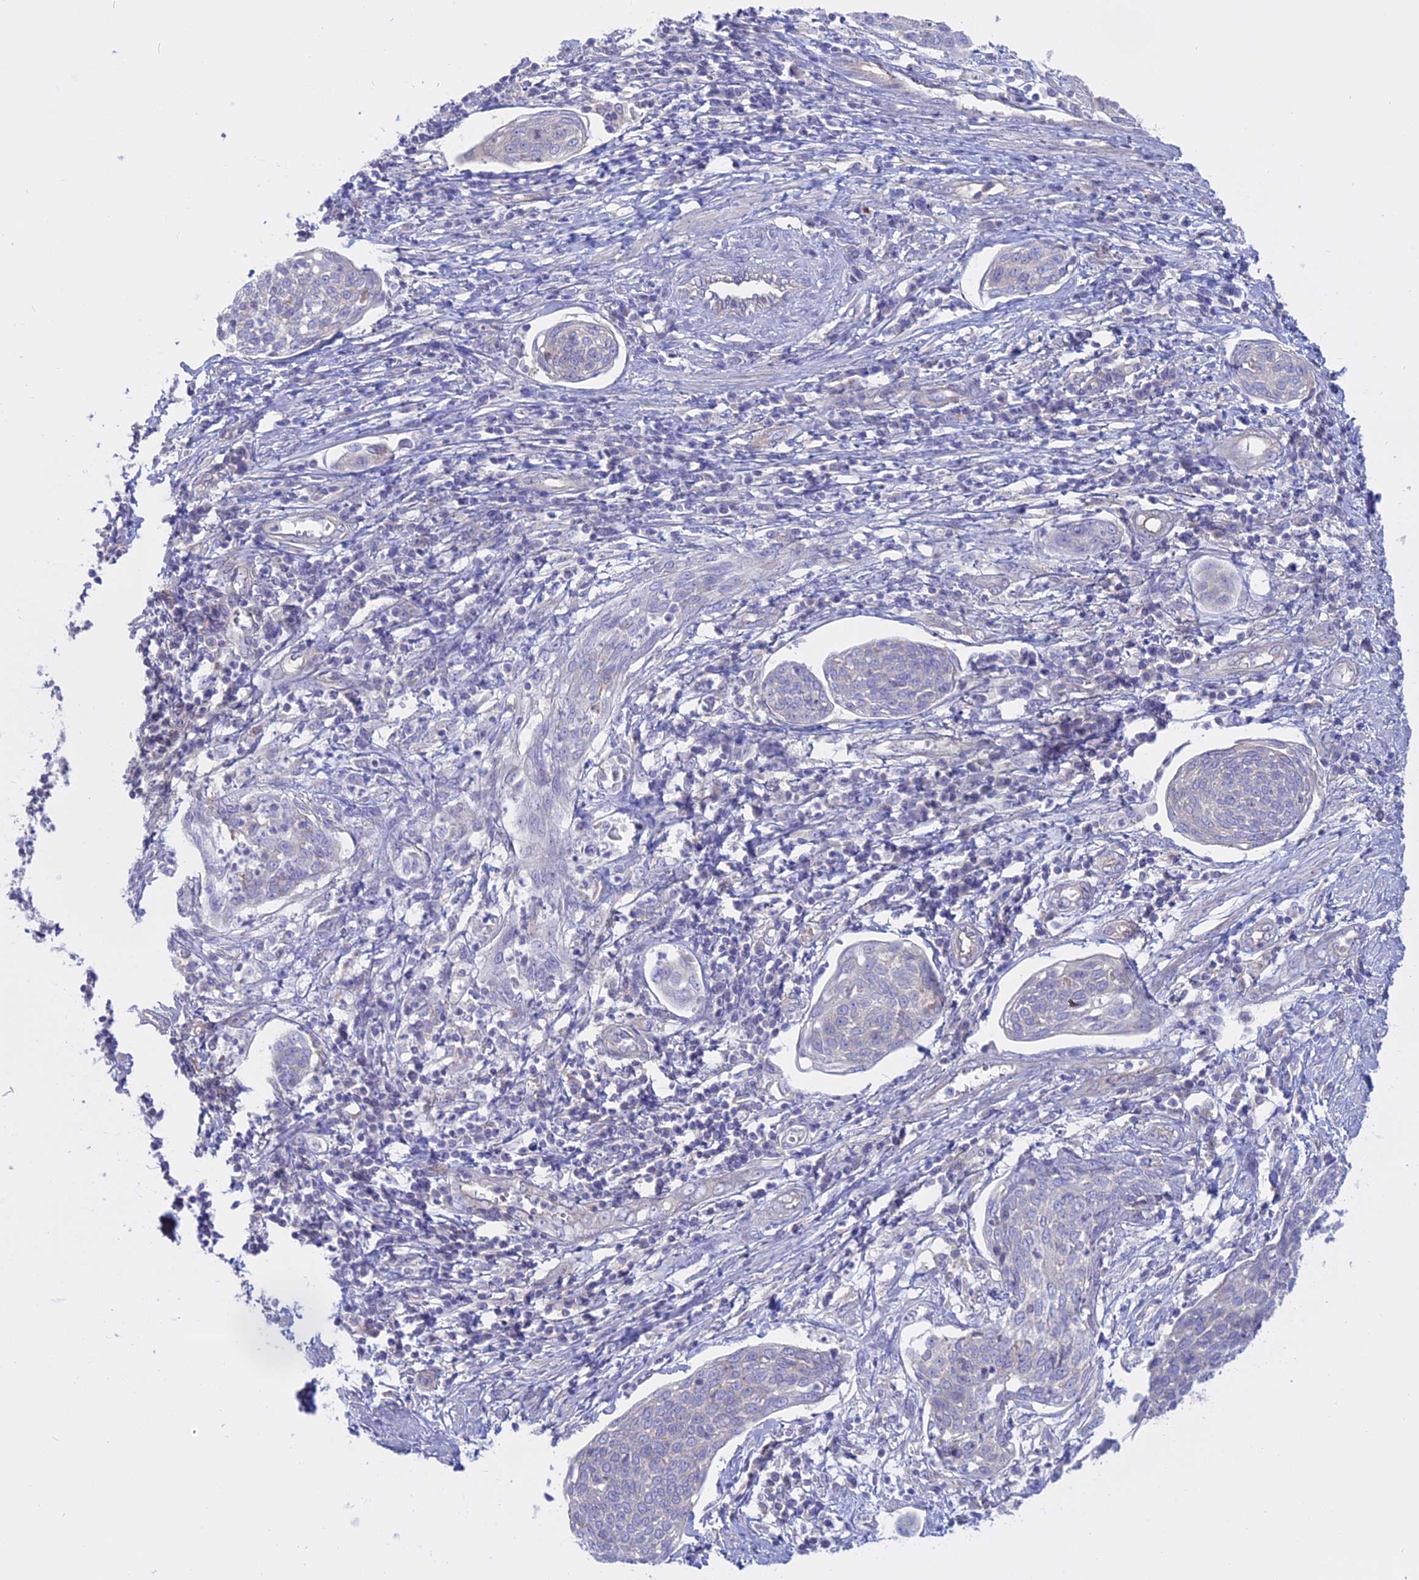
{"staining": {"intensity": "negative", "quantity": "none", "location": "none"}, "tissue": "cervical cancer", "cell_type": "Tumor cells", "image_type": "cancer", "snomed": [{"axis": "morphology", "description": "Squamous cell carcinoma, NOS"}, {"axis": "topography", "description": "Cervix"}], "caption": "Tumor cells show no significant expression in squamous cell carcinoma (cervical). (IHC, brightfield microscopy, high magnification).", "gene": "AHCYL1", "patient": {"sex": "female", "age": 34}}